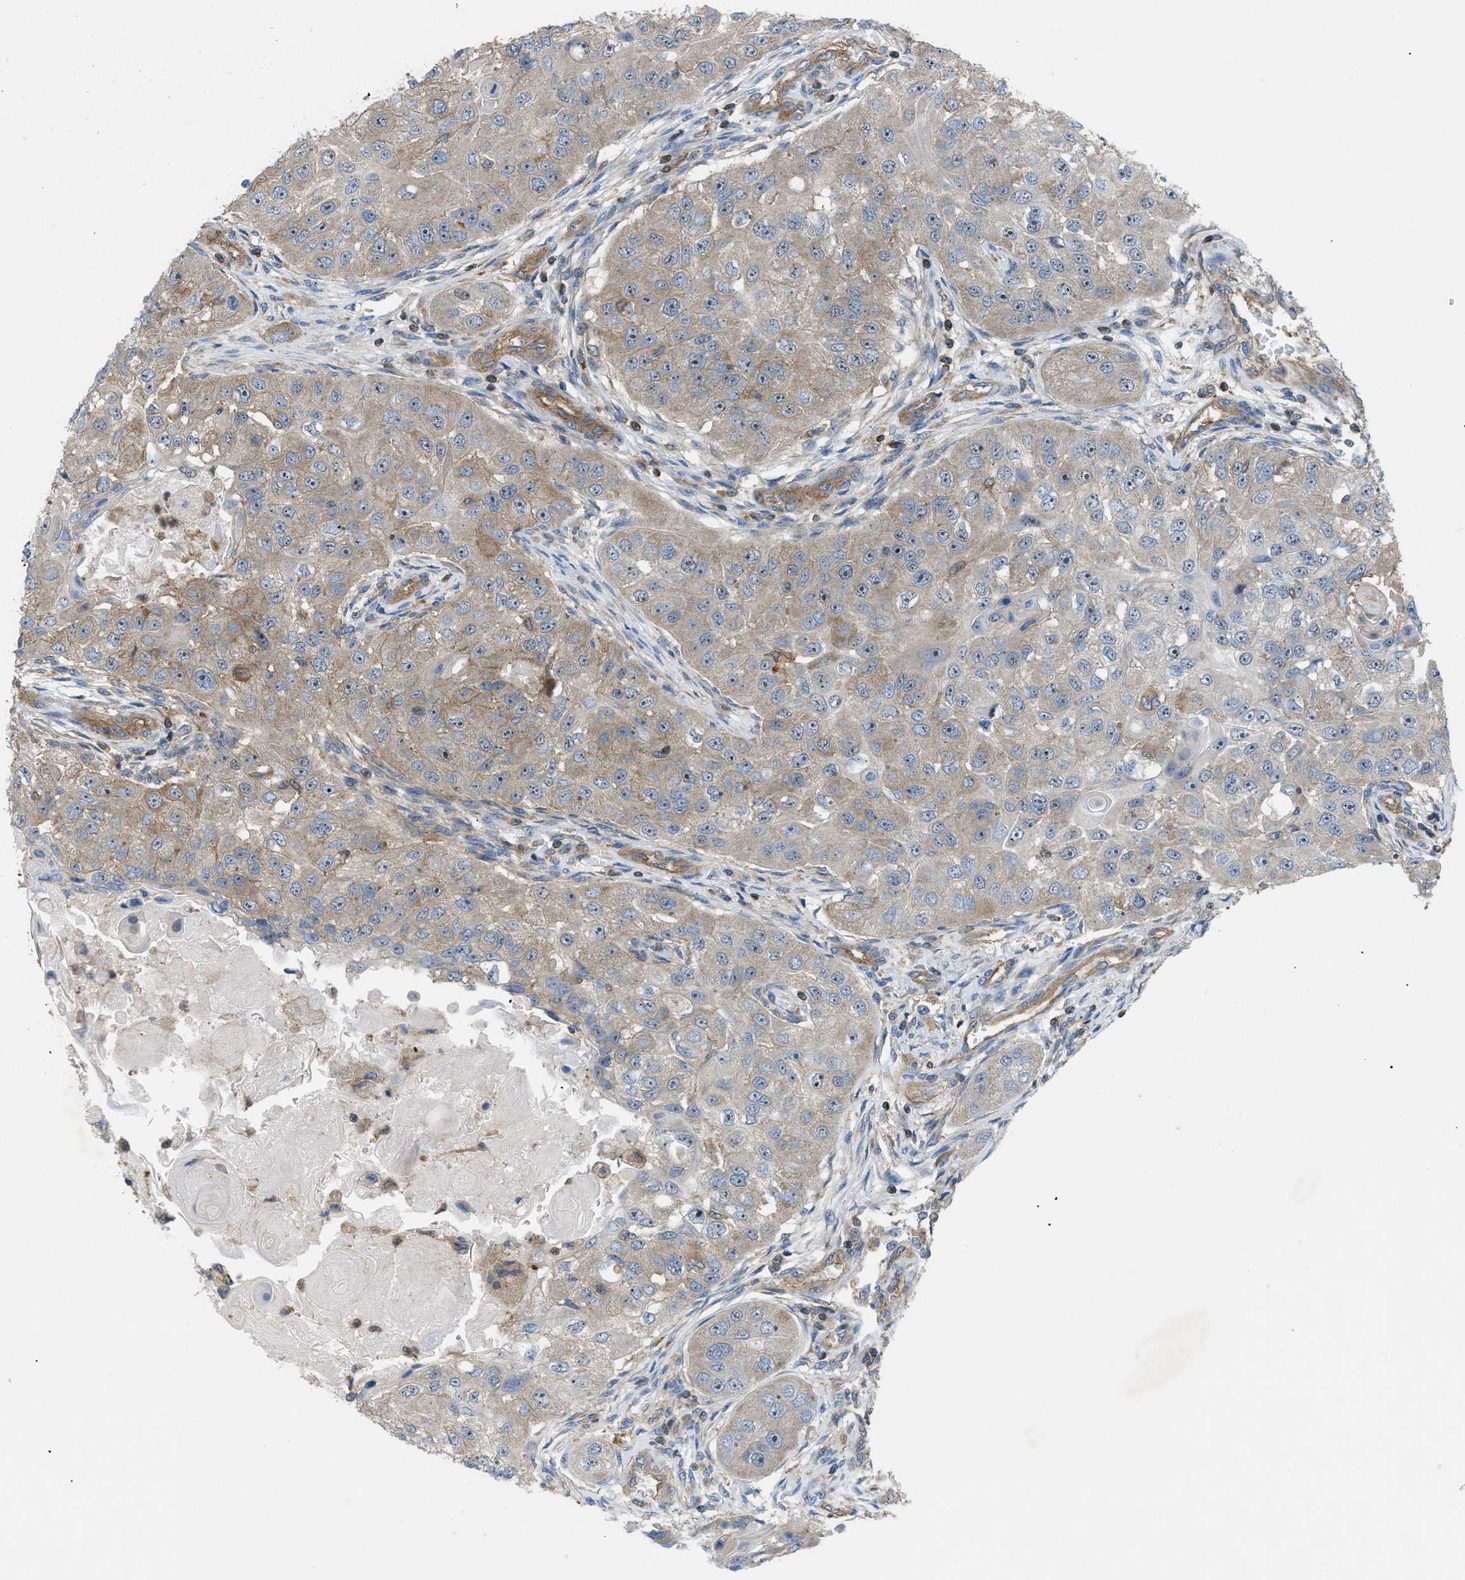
{"staining": {"intensity": "weak", "quantity": ">75%", "location": "cytoplasmic/membranous"}, "tissue": "head and neck cancer", "cell_type": "Tumor cells", "image_type": "cancer", "snomed": [{"axis": "morphology", "description": "Normal tissue, NOS"}, {"axis": "morphology", "description": "Squamous cell carcinoma, NOS"}, {"axis": "topography", "description": "Skeletal muscle"}, {"axis": "topography", "description": "Head-Neck"}], "caption": "Head and neck squamous cell carcinoma tissue exhibits weak cytoplasmic/membranous expression in approximately >75% of tumor cells, visualized by immunohistochemistry.", "gene": "ATP2A3", "patient": {"sex": "male", "age": 51}}